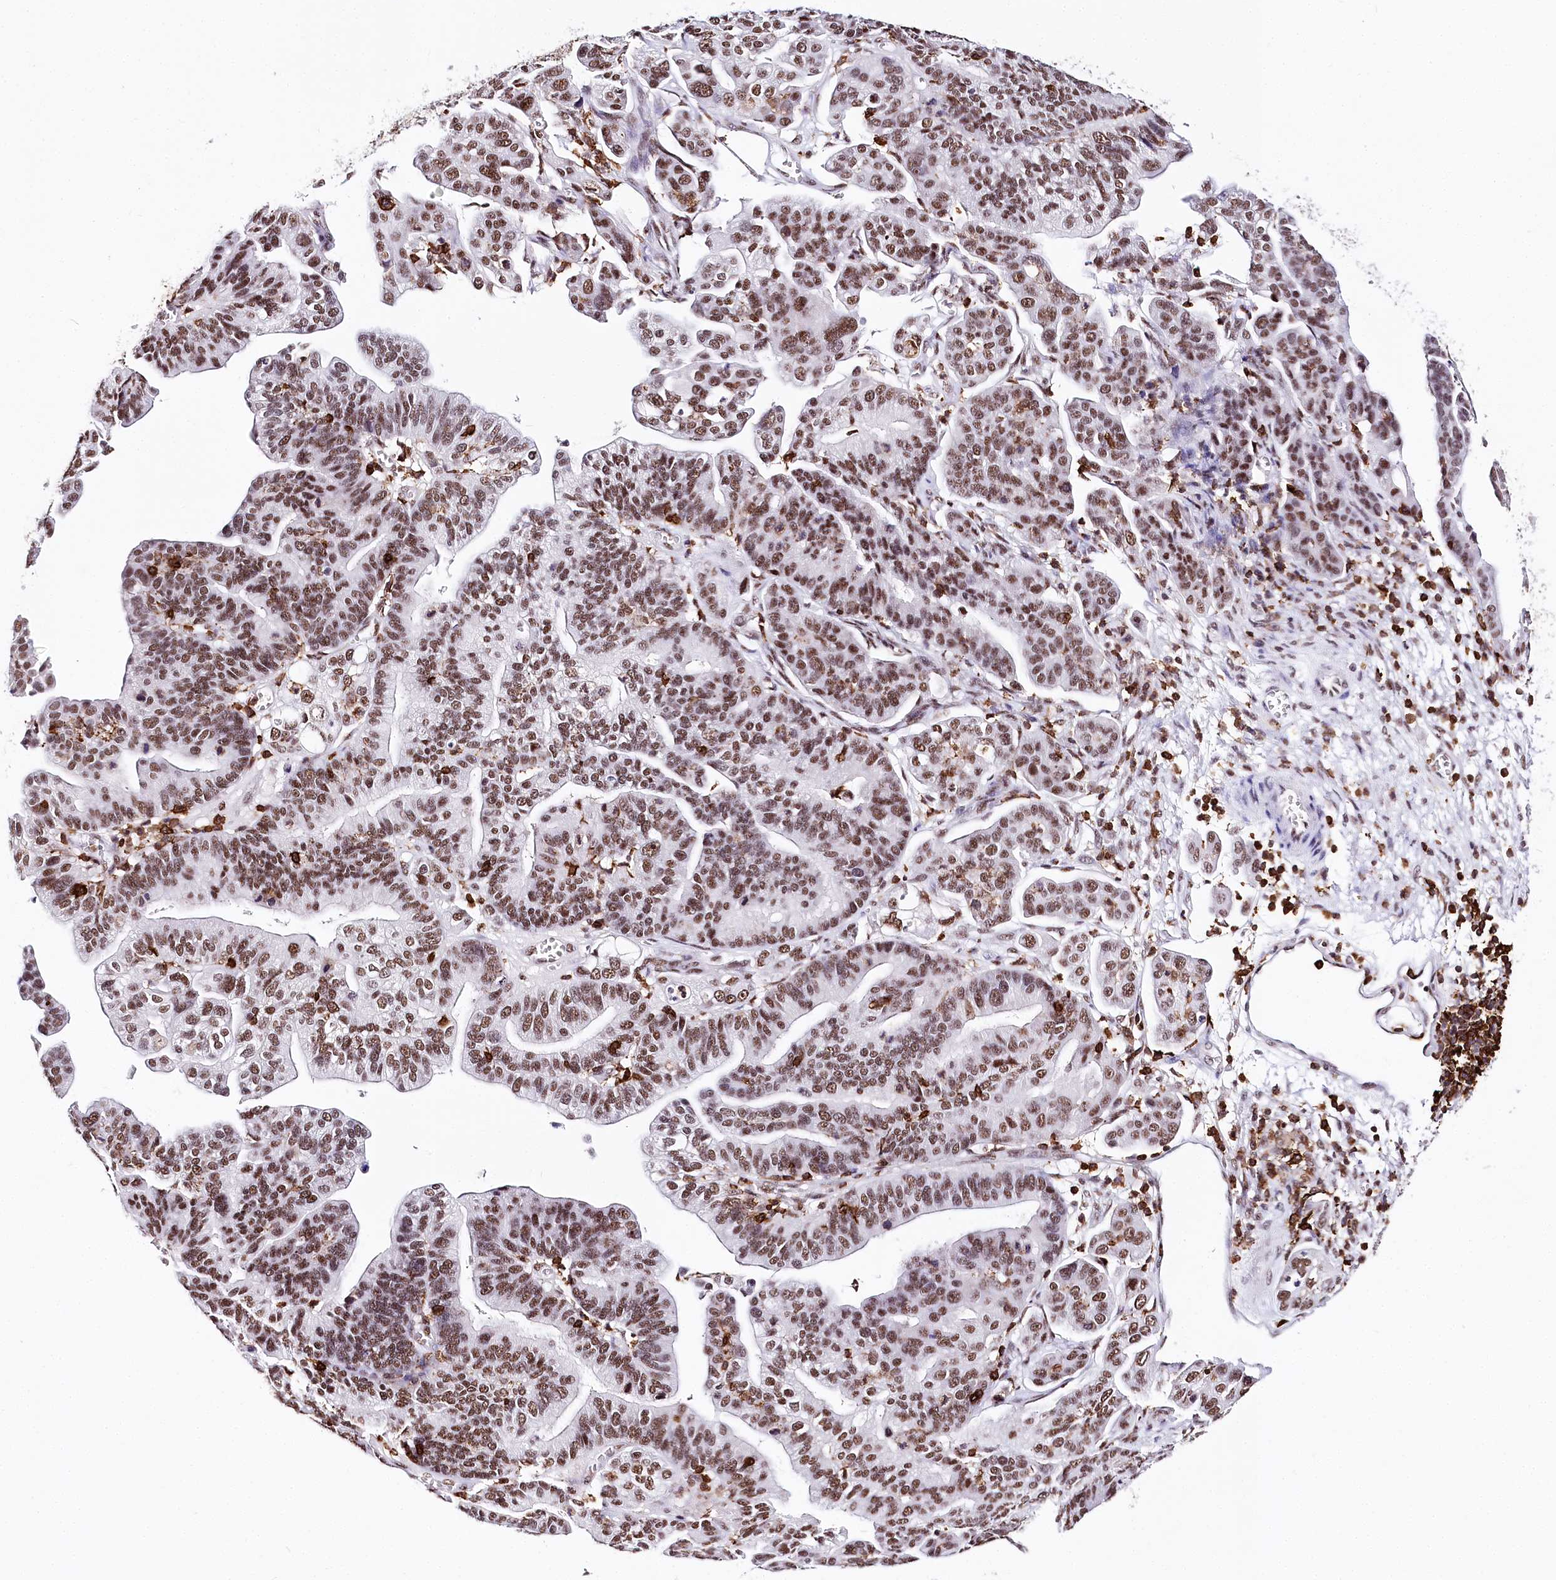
{"staining": {"intensity": "moderate", "quantity": ">75%", "location": "nuclear"}, "tissue": "ovarian cancer", "cell_type": "Tumor cells", "image_type": "cancer", "snomed": [{"axis": "morphology", "description": "Cystadenocarcinoma, serous, NOS"}, {"axis": "topography", "description": "Ovary"}], "caption": "IHC staining of ovarian cancer (serous cystadenocarcinoma), which reveals medium levels of moderate nuclear expression in about >75% of tumor cells indicating moderate nuclear protein expression. The staining was performed using DAB (brown) for protein detection and nuclei were counterstained in hematoxylin (blue).", "gene": "BARD1", "patient": {"sex": "female", "age": 56}}